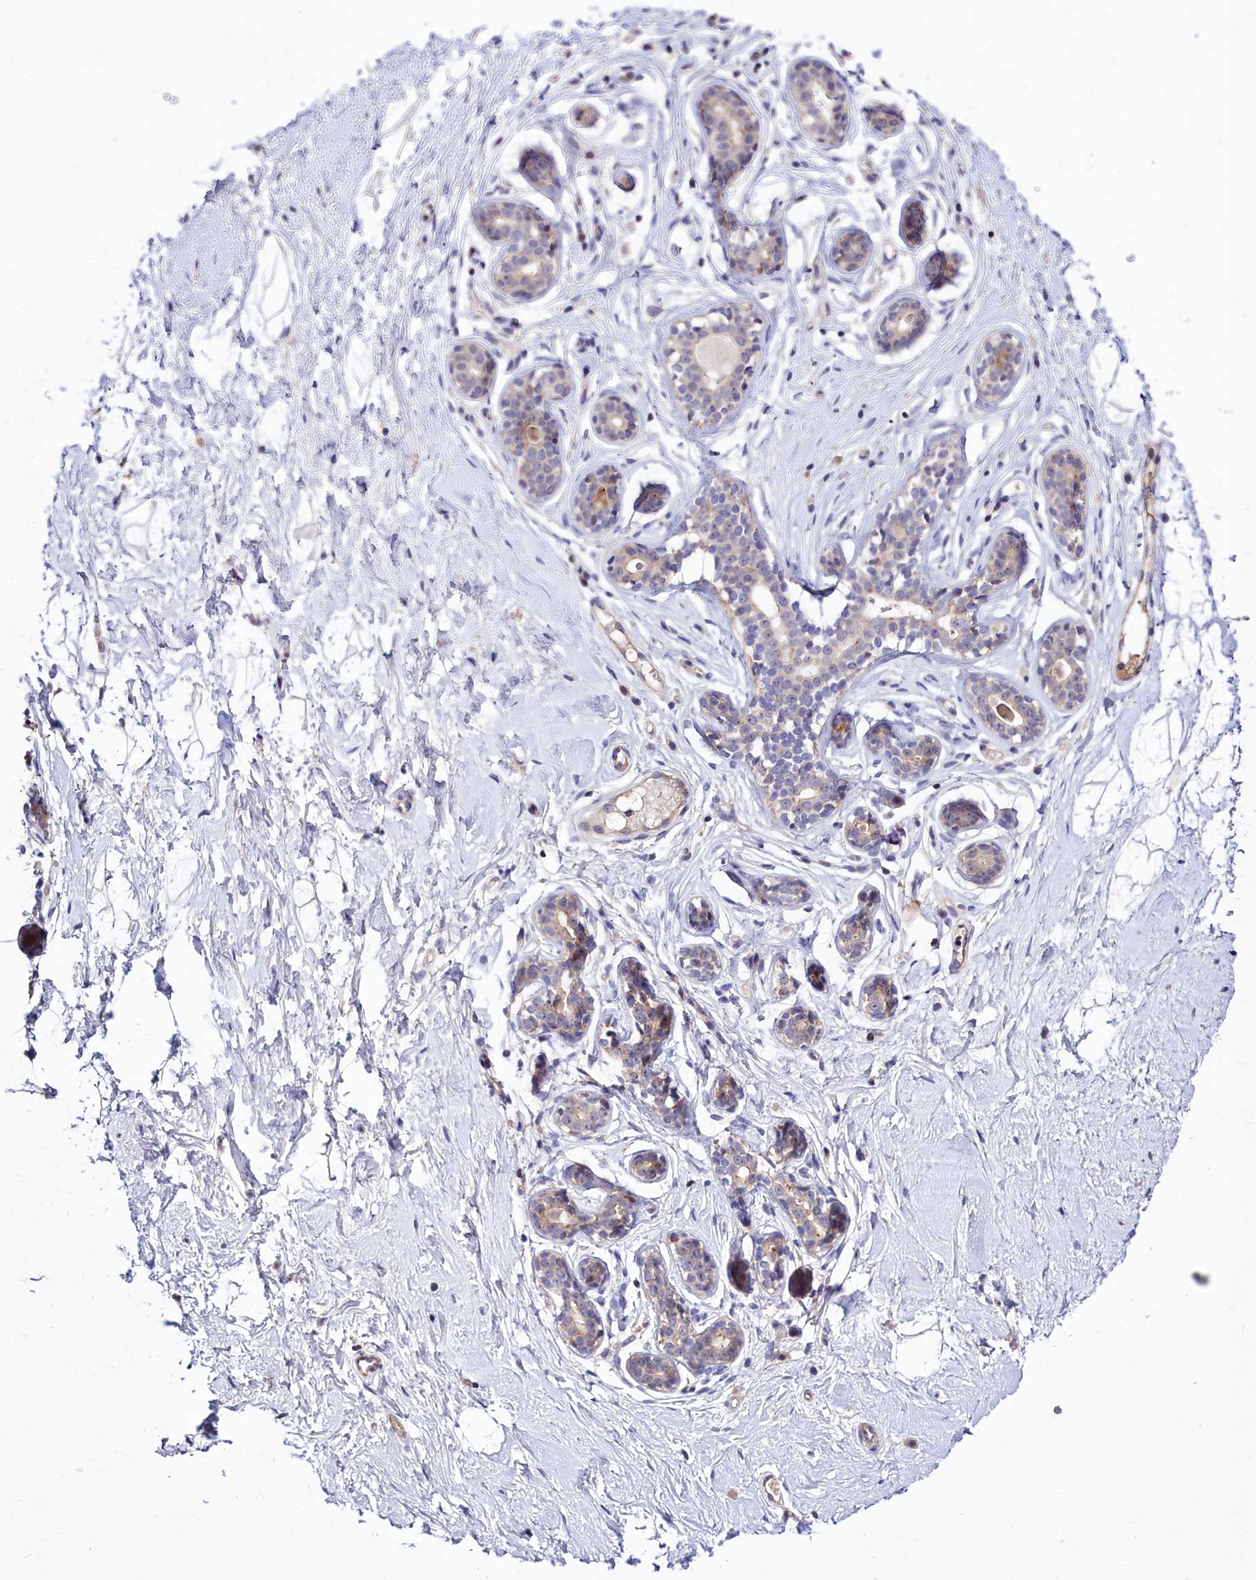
{"staining": {"intensity": "negative", "quantity": "none", "location": "none"}, "tissue": "breast", "cell_type": "Adipocytes", "image_type": "normal", "snomed": [{"axis": "morphology", "description": "Normal tissue, NOS"}, {"axis": "topography", "description": "Breast"}], "caption": "IHC image of benign breast: human breast stained with DAB (3,3'-diaminobenzidine) shows no significant protein expression in adipocytes. (DAB immunohistochemistry with hematoxylin counter stain).", "gene": "NEURL4", "patient": {"sex": "female", "age": 23}}